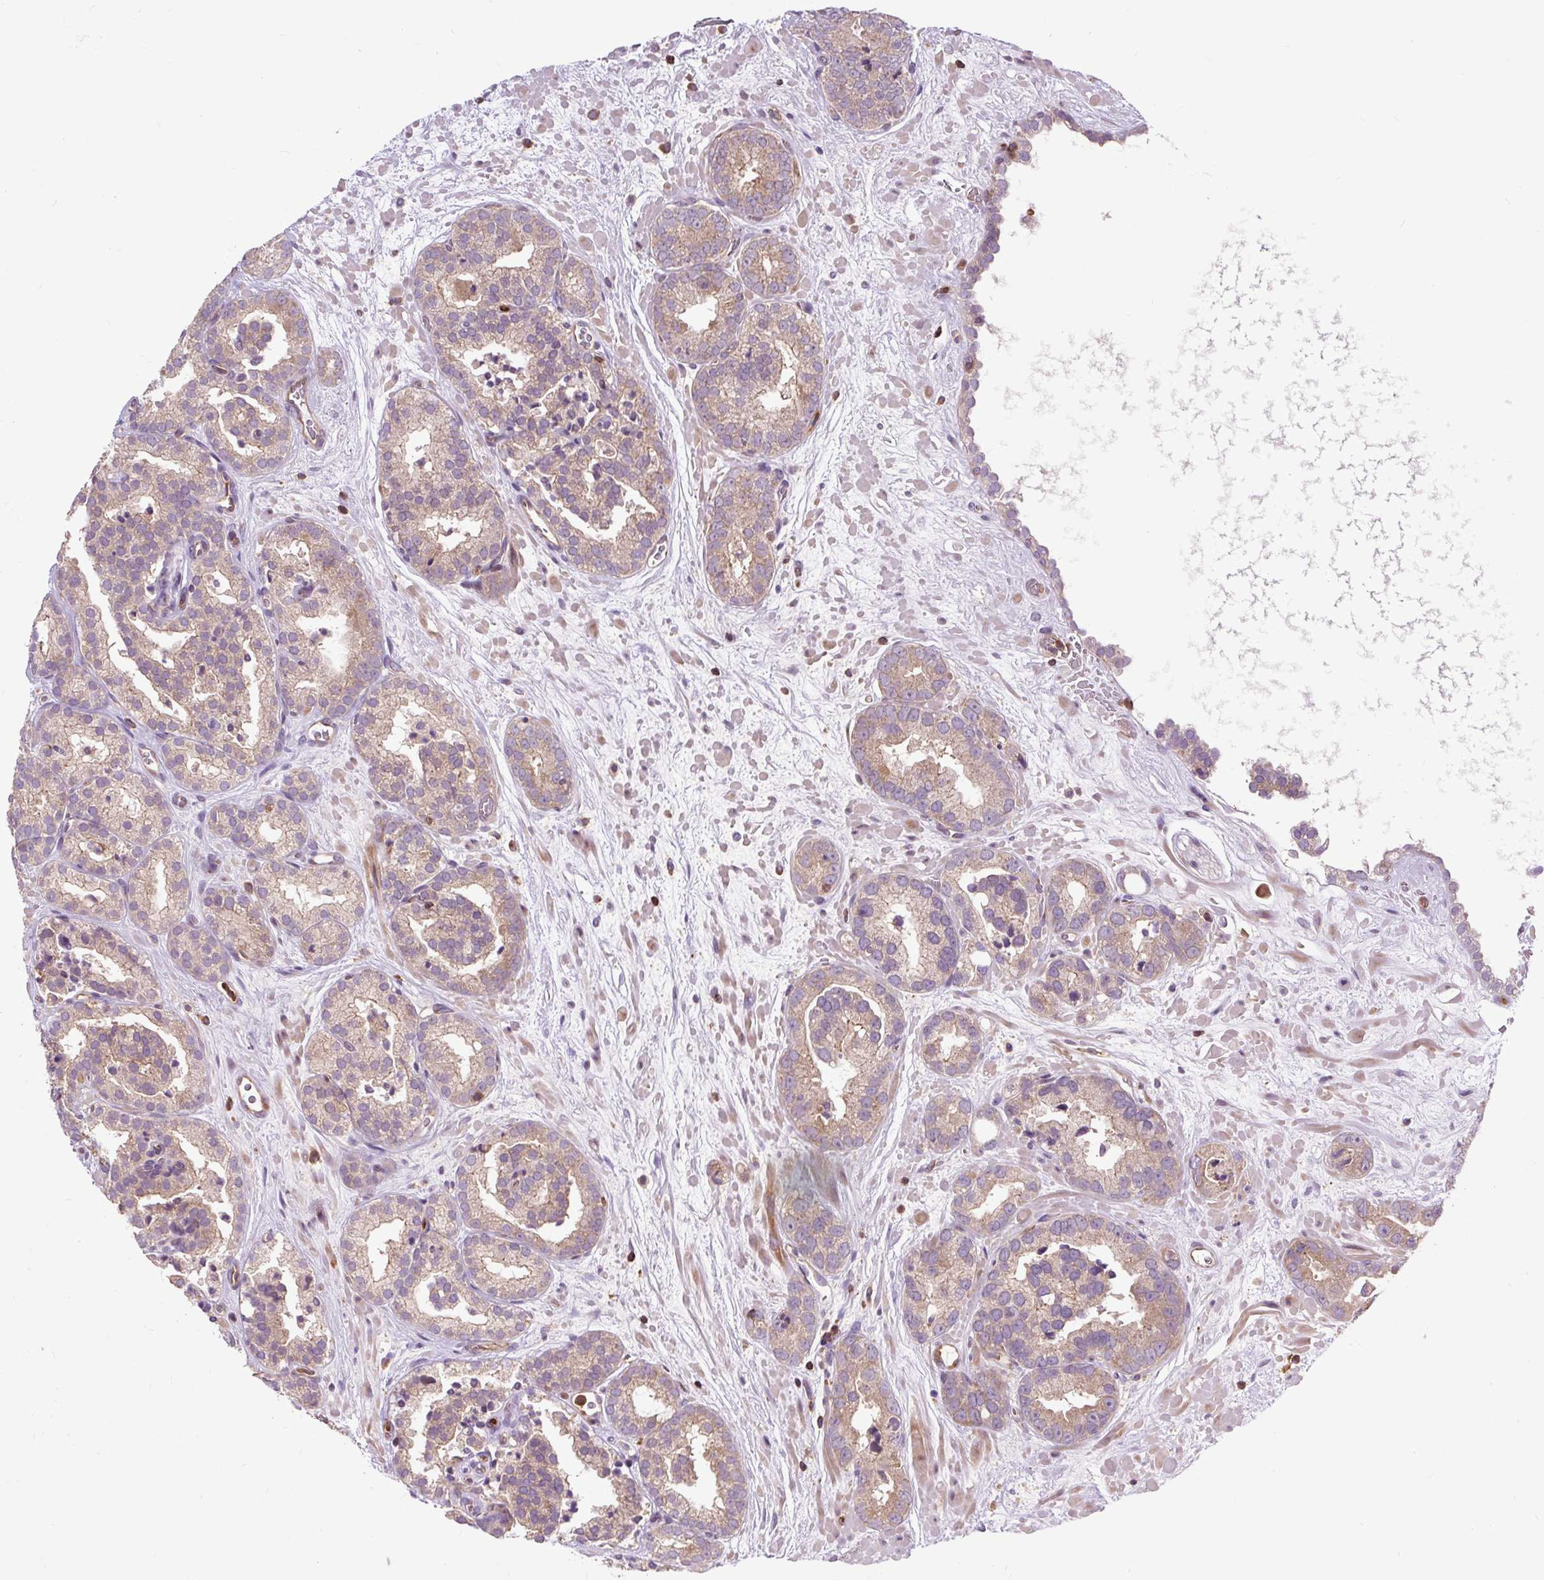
{"staining": {"intensity": "weak", "quantity": ">75%", "location": "cytoplasmic/membranous"}, "tissue": "prostate cancer", "cell_type": "Tumor cells", "image_type": "cancer", "snomed": [{"axis": "morphology", "description": "Adenocarcinoma, High grade"}, {"axis": "topography", "description": "Prostate"}], "caption": "A brown stain shows weak cytoplasmic/membranous positivity of a protein in human prostate adenocarcinoma (high-grade) tumor cells. (DAB (3,3'-diaminobenzidine) IHC, brown staining for protein, blue staining for nuclei).", "gene": "CISD3", "patient": {"sex": "male", "age": 66}}